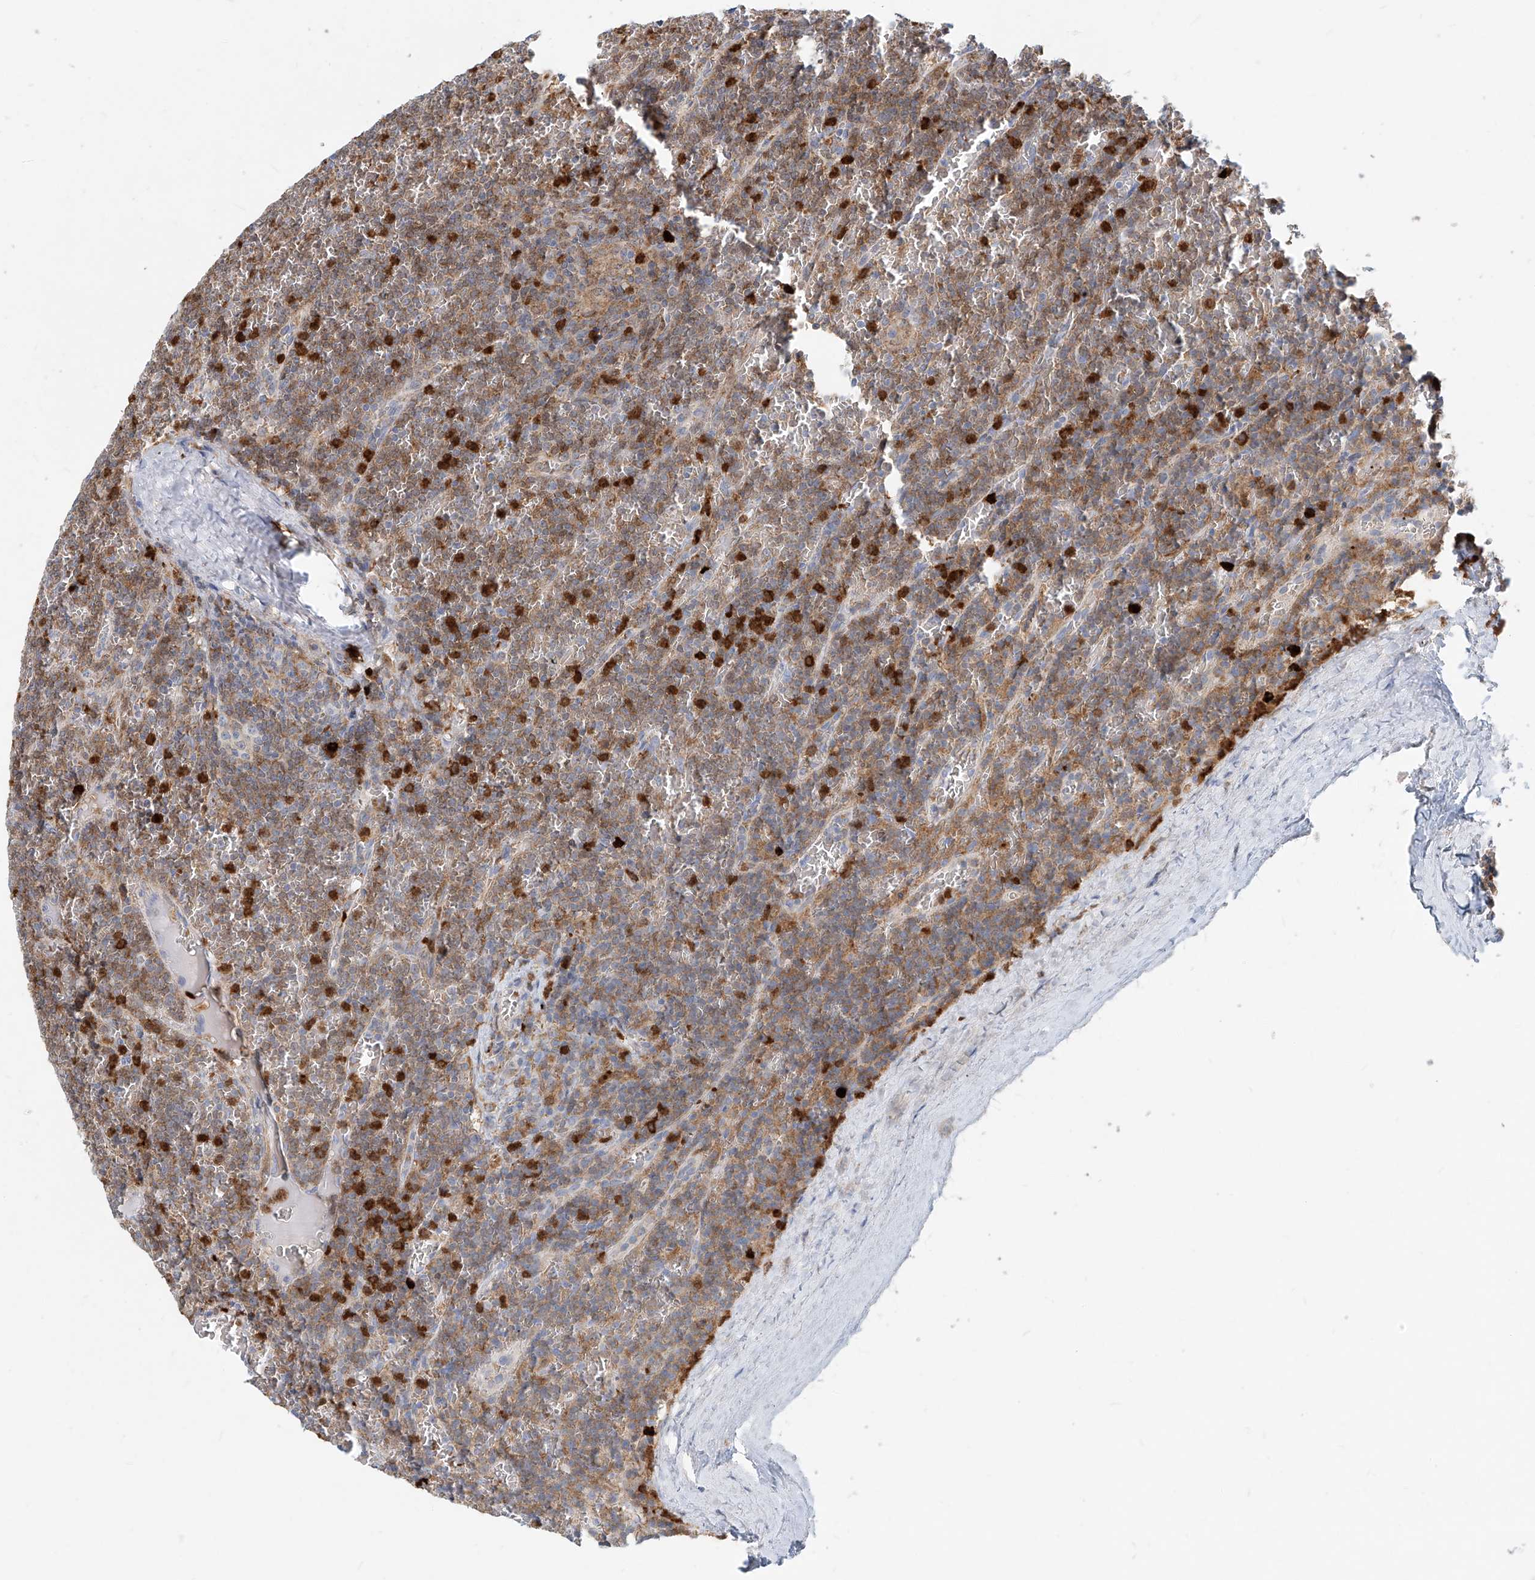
{"staining": {"intensity": "moderate", "quantity": ">75%", "location": "cytoplasmic/membranous"}, "tissue": "lymphoma", "cell_type": "Tumor cells", "image_type": "cancer", "snomed": [{"axis": "morphology", "description": "Malignant lymphoma, non-Hodgkin's type, Low grade"}, {"axis": "topography", "description": "Spleen"}], "caption": "A brown stain highlights moderate cytoplasmic/membranous expression of a protein in lymphoma tumor cells.", "gene": "PTPRA", "patient": {"sex": "female", "age": 19}}